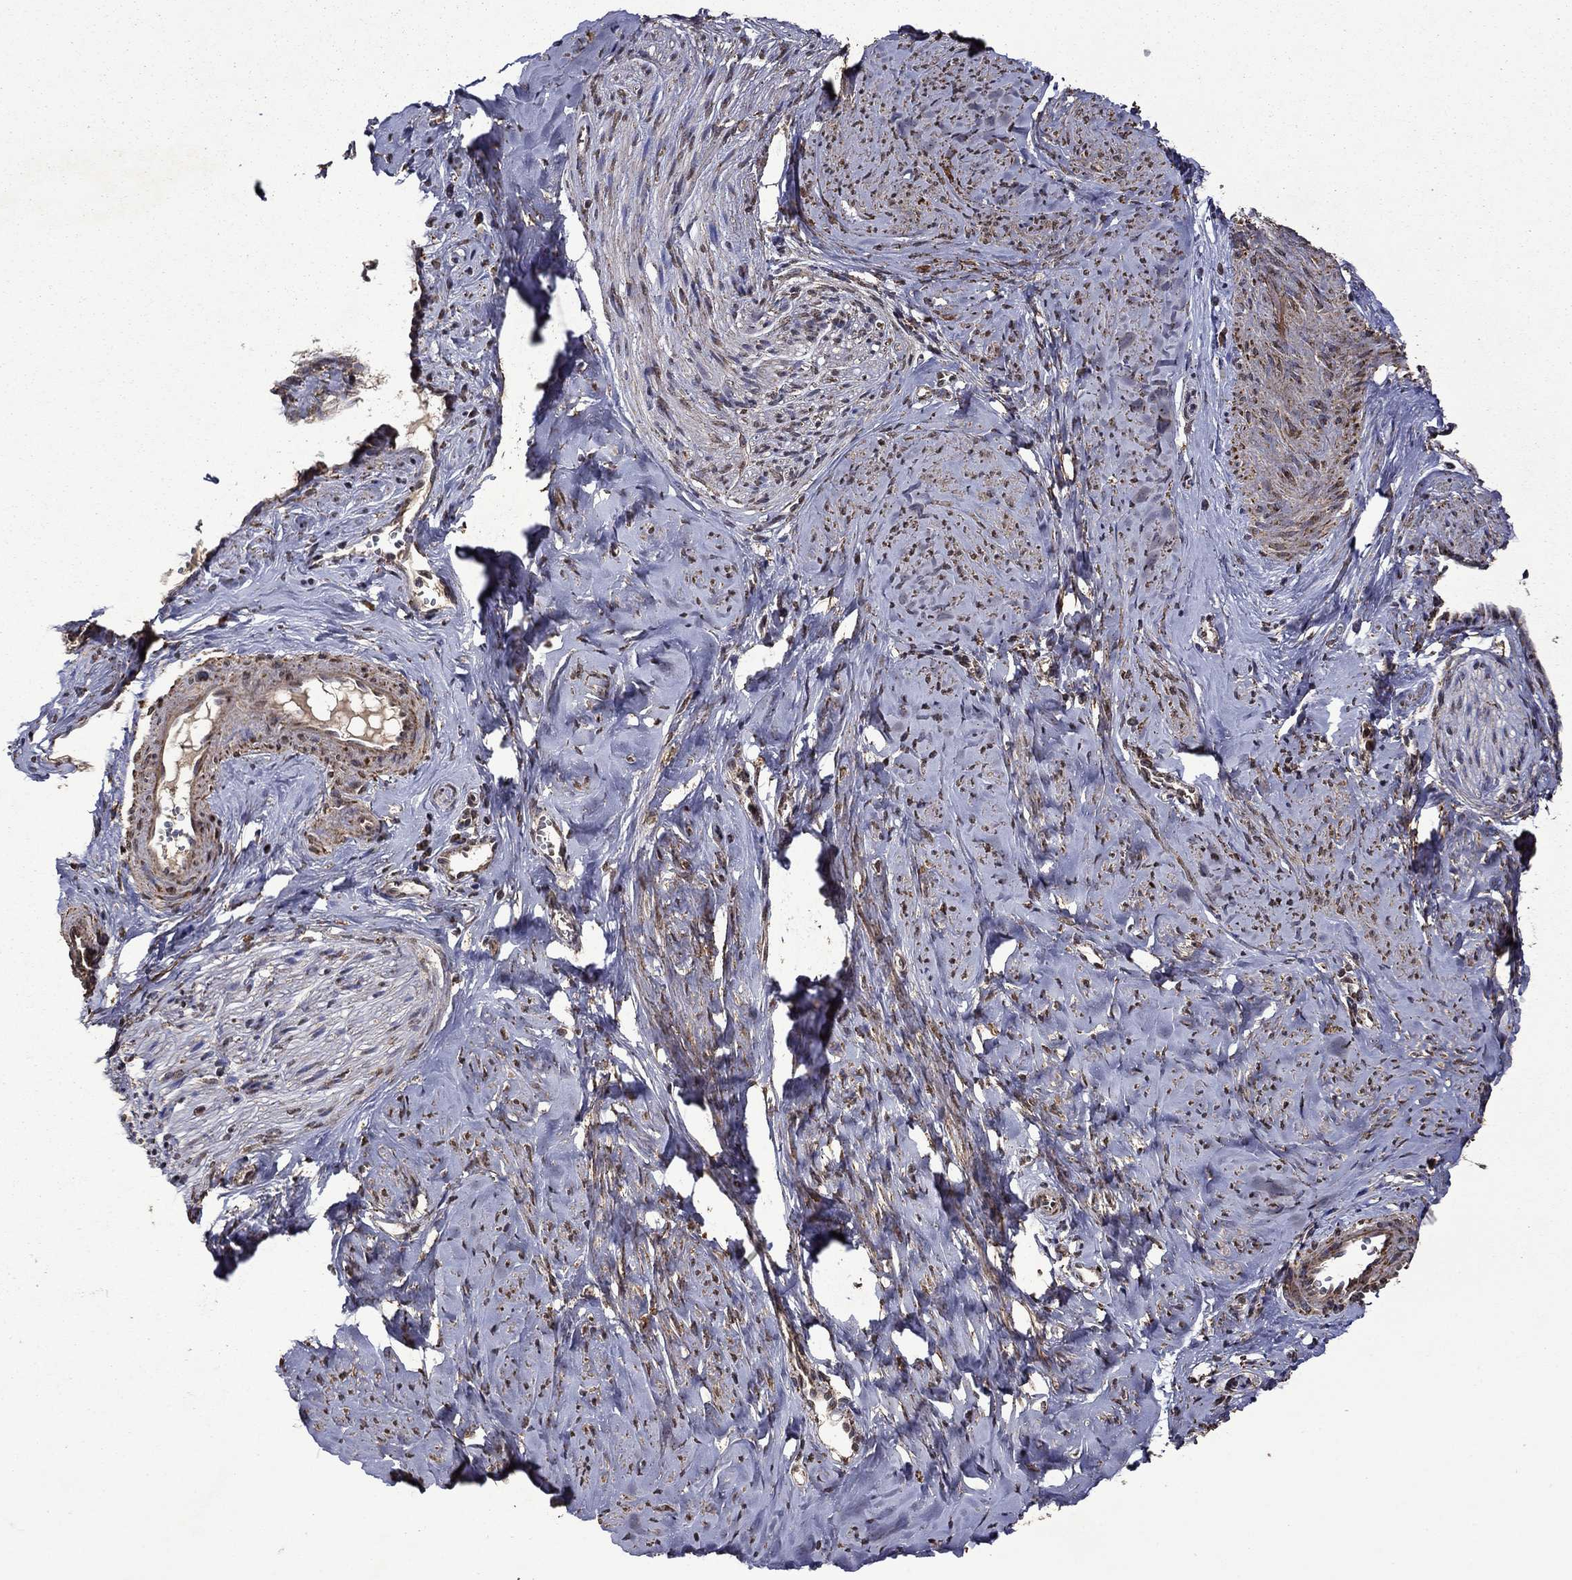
{"staining": {"intensity": "moderate", "quantity": ">75%", "location": "cytoplasmic/membranous"}, "tissue": "smooth muscle", "cell_type": "Smooth muscle cells", "image_type": "normal", "snomed": [{"axis": "morphology", "description": "Normal tissue, NOS"}, {"axis": "topography", "description": "Smooth muscle"}], "caption": "IHC of unremarkable human smooth muscle shows medium levels of moderate cytoplasmic/membranous positivity in approximately >75% of smooth muscle cells. (DAB (3,3'-diaminobenzidine) = brown stain, brightfield microscopy at high magnification).", "gene": "ITM2B", "patient": {"sex": "female", "age": 48}}